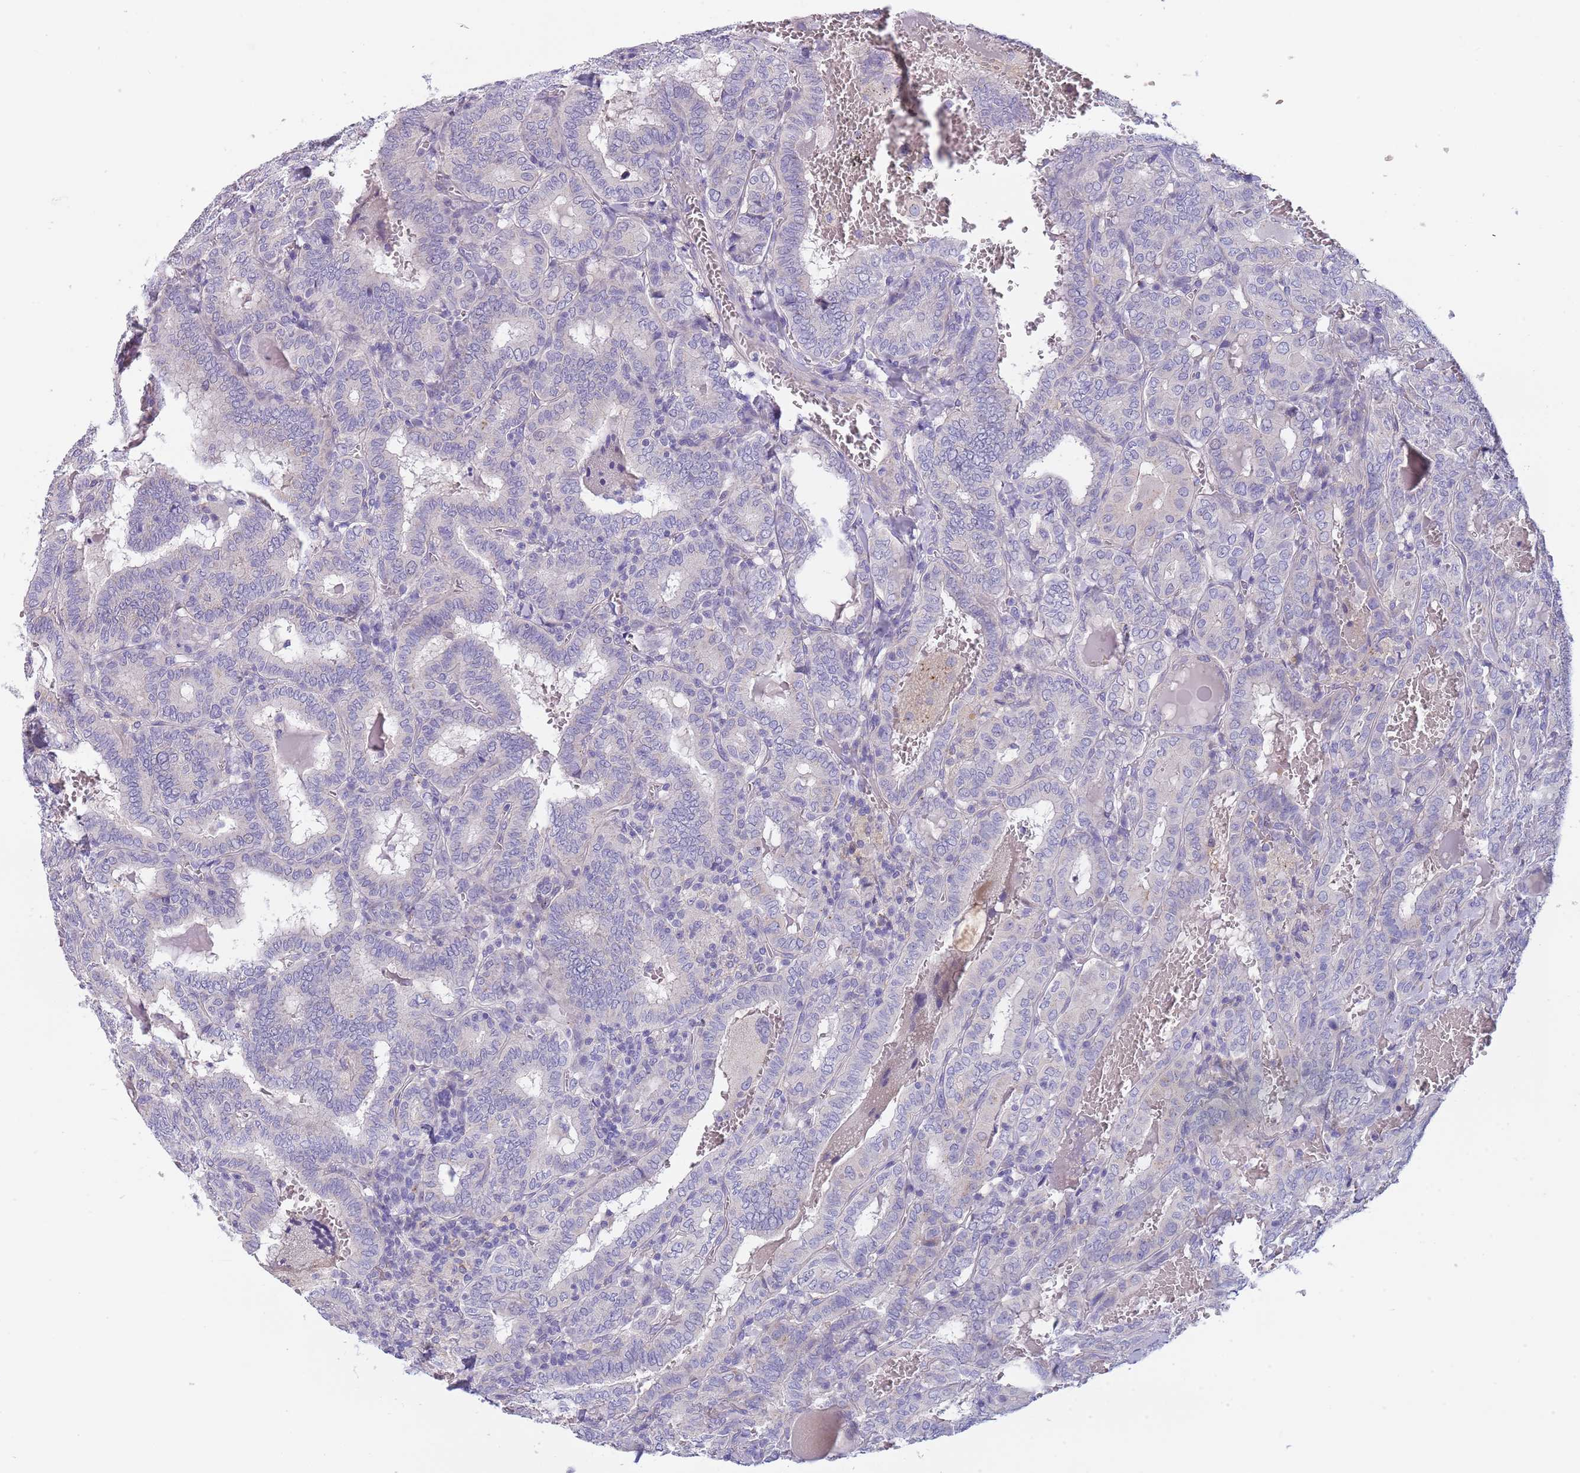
{"staining": {"intensity": "negative", "quantity": "none", "location": "none"}, "tissue": "thyroid cancer", "cell_type": "Tumor cells", "image_type": "cancer", "snomed": [{"axis": "morphology", "description": "Papillary adenocarcinoma, NOS"}, {"axis": "topography", "description": "Thyroid gland"}], "caption": "High power microscopy histopathology image of an IHC image of thyroid cancer, revealing no significant staining in tumor cells. Nuclei are stained in blue.", "gene": "MAN1C1", "patient": {"sex": "female", "age": 72}}